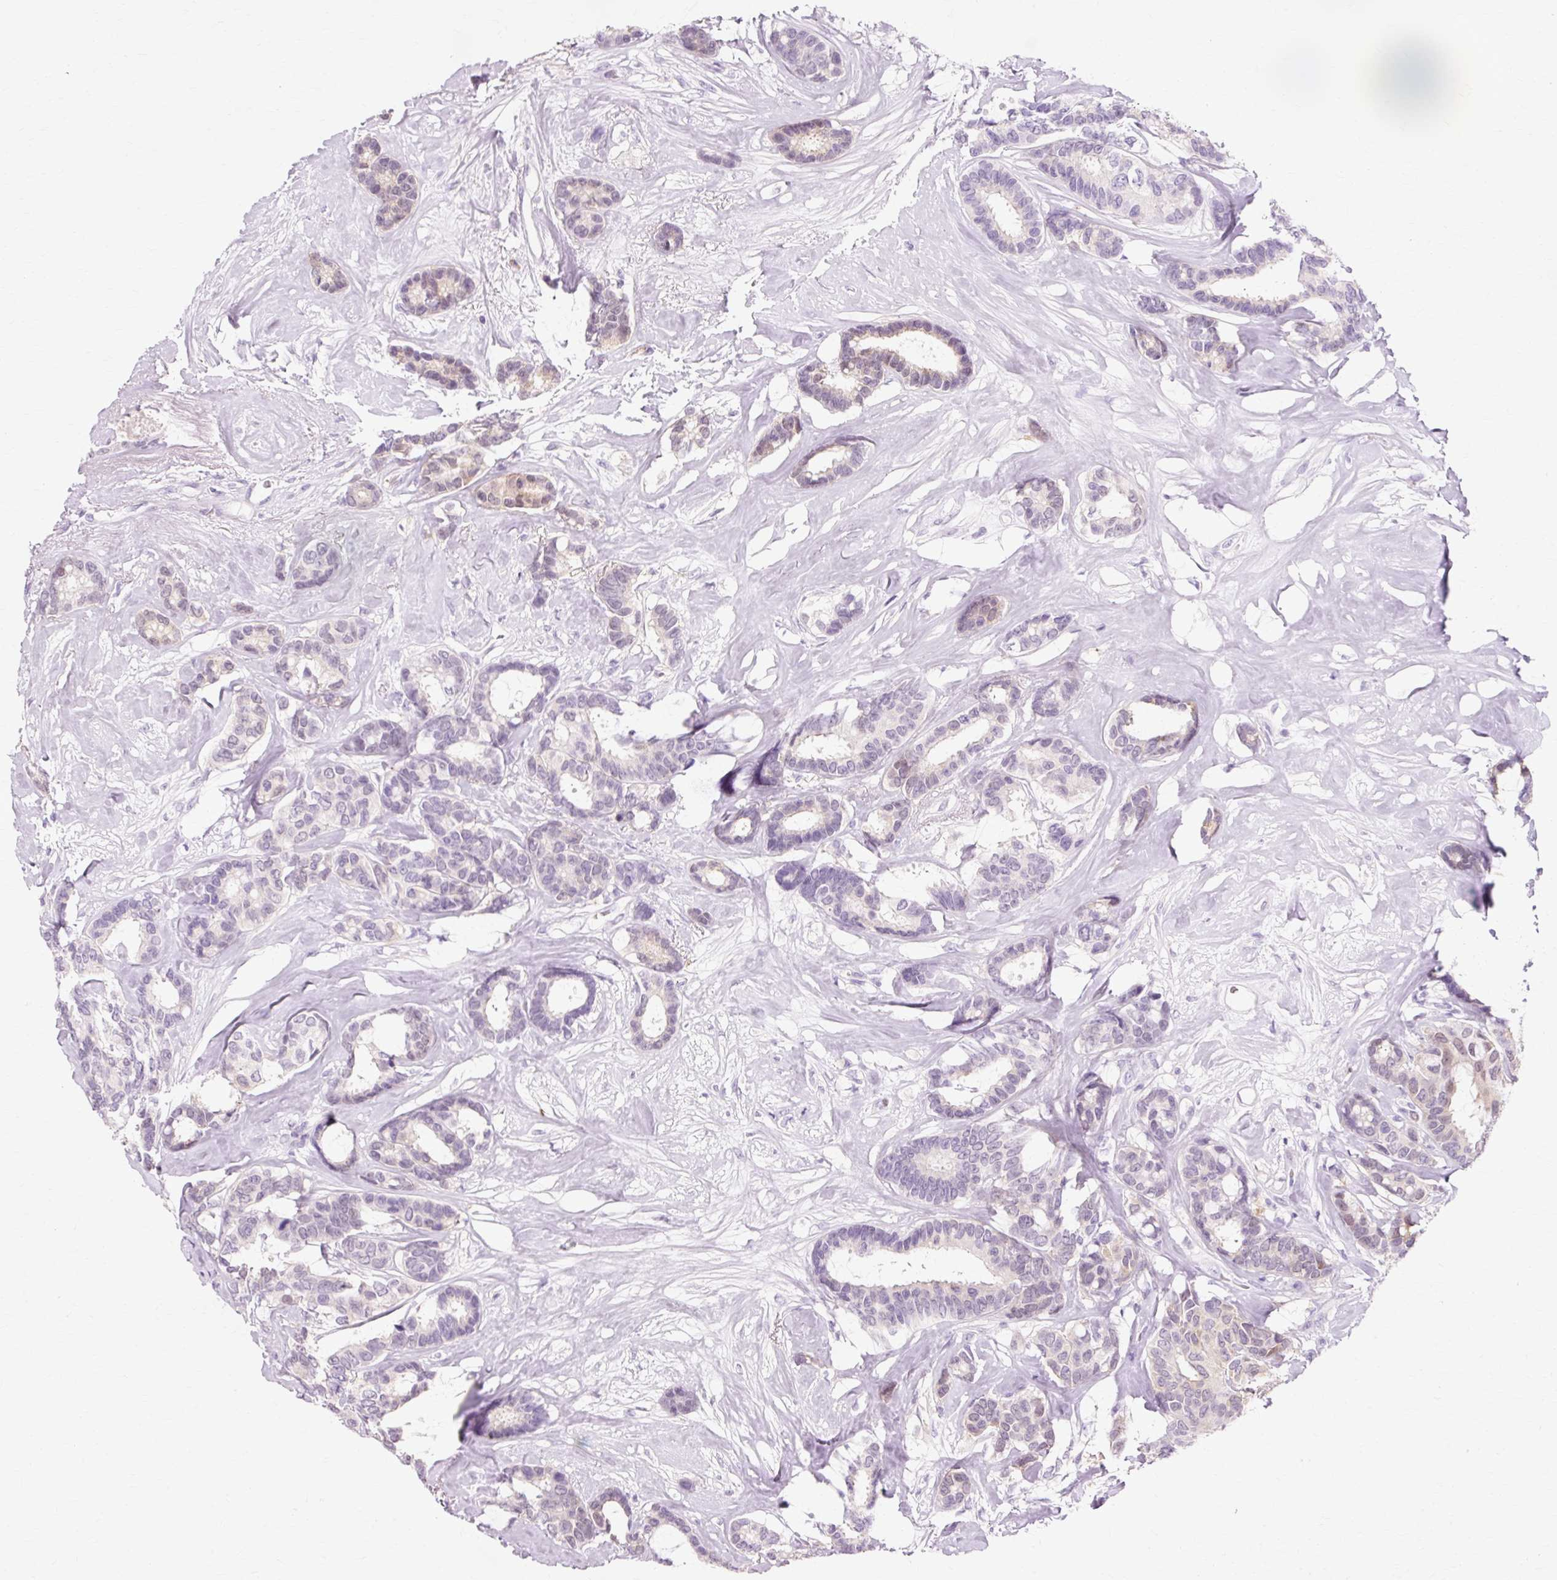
{"staining": {"intensity": "weak", "quantity": "<25%", "location": "cytoplasmic/membranous,nuclear"}, "tissue": "breast cancer", "cell_type": "Tumor cells", "image_type": "cancer", "snomed": [{"axis": "morphology", "description": "Duct carcinoma"}, {"axis": "topography", "description": "Breast"}], "caption": "There is no significant staining in tumor cells of breast cancer (infiltrating ductal carcinoma).", "gene": "VN1R2", "patient": {"sex": "female", "age": 87}}